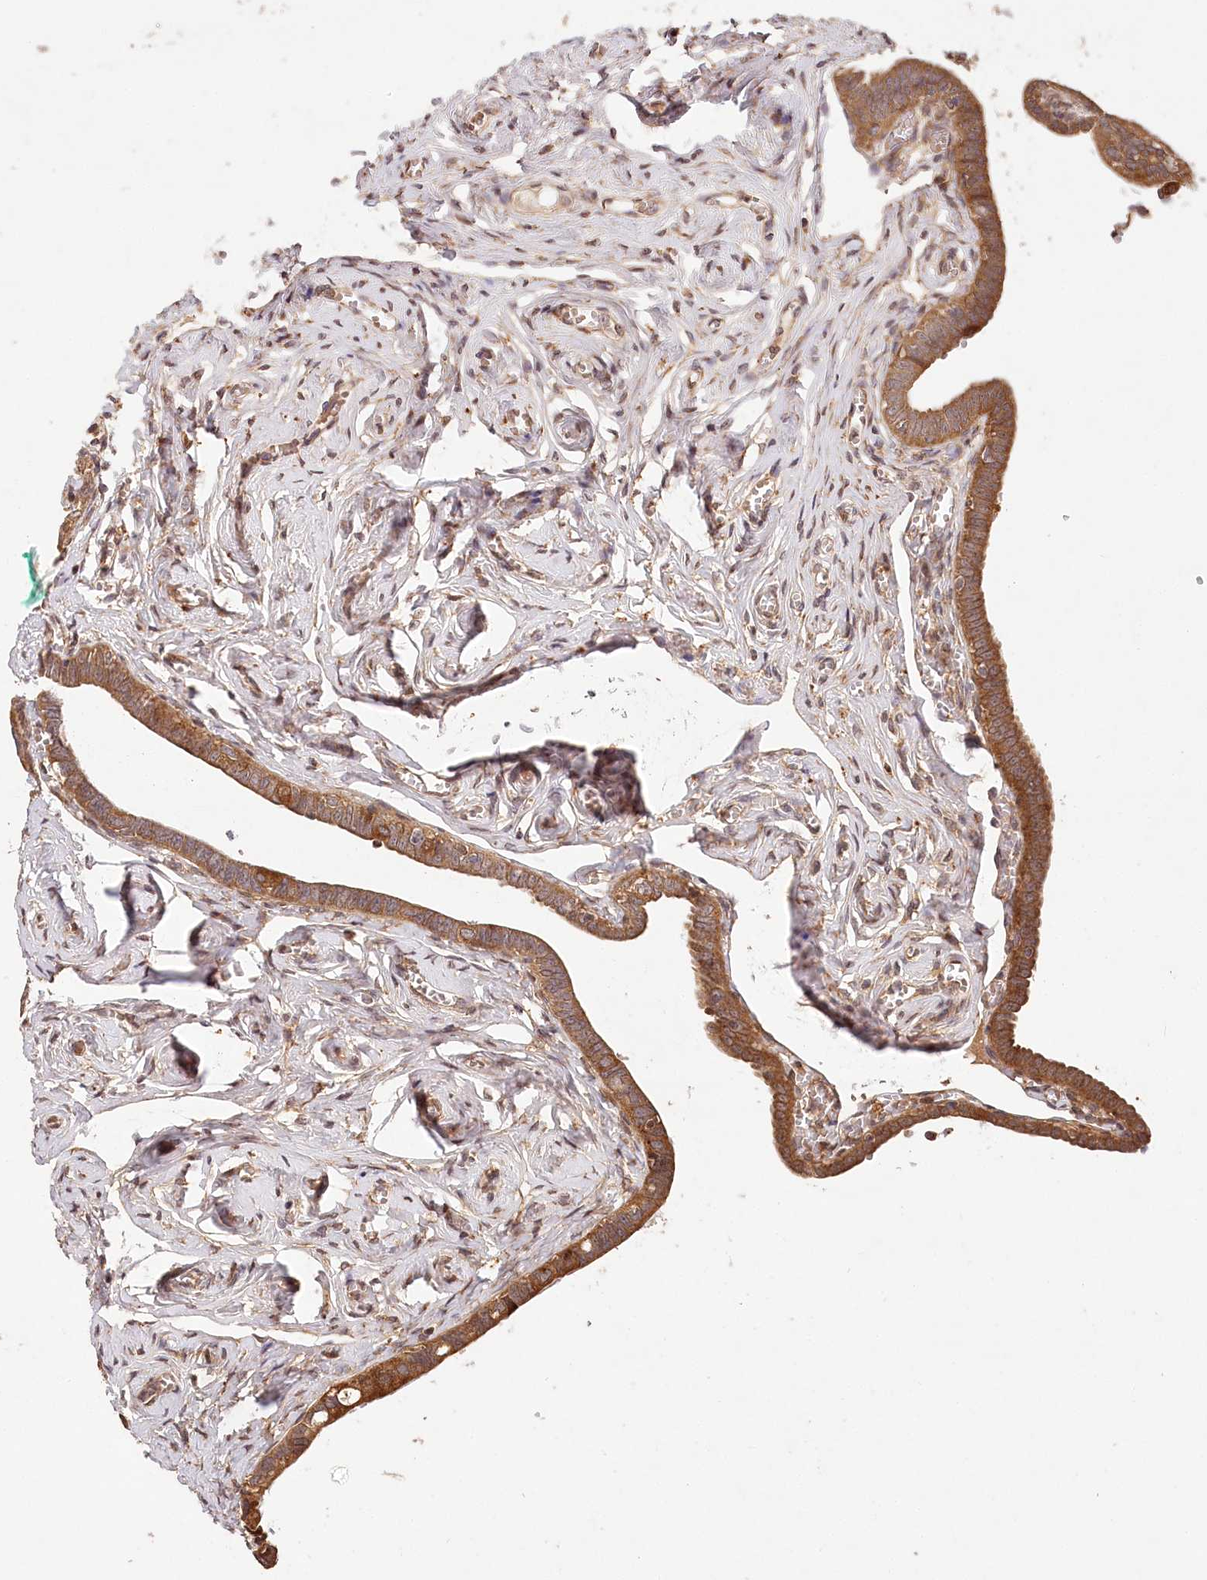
{"staining": {"intensity": "moderate", "quantity": ">75%", "location": "cytoplasmic/membranous"}, "tissue": "fallopian tube", "cell_type": "Glandular cells", "image_type": "normal", "snomed": [{"axis": "morphology", "description": "Normal tissue, NOS"}, {"axis": "topography", "description": "Fallopian tube"}], "caption": "Immunohistochemistry (IHC) (DAB (3,3'-diaminobenzidine)) staining of normal human fallopian tube displays moderate cytoplasmic/membranous protein staining in approximately >75% of glandular cells. (DAB (3,3'-diaminobenzidine) IHC, brown staining for protein, blue staining for nuclei).", "gene": "LSS", "patient": {"sex": "female", "age": 71}}